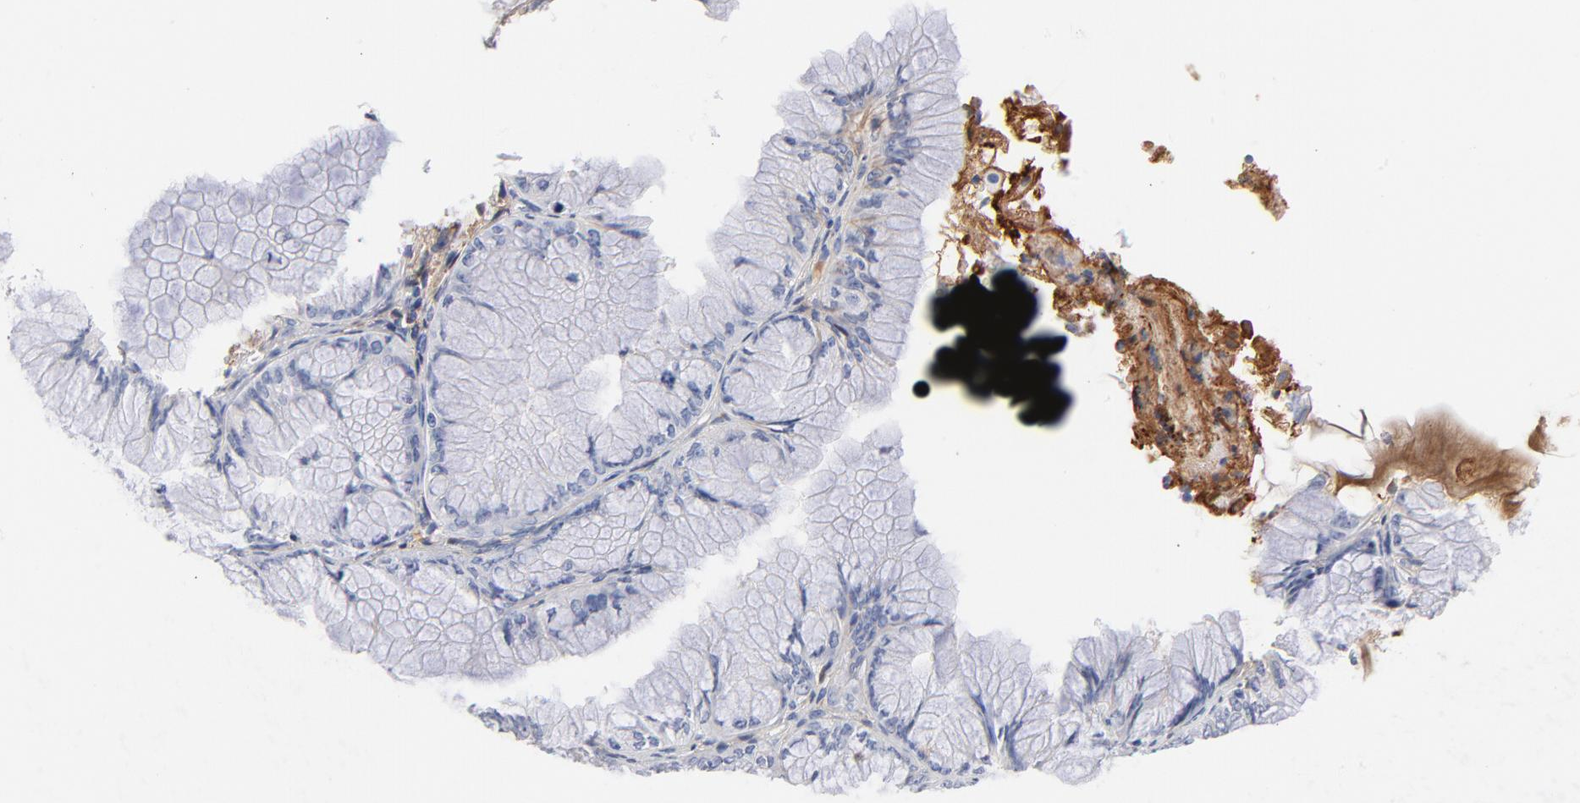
{"staining": {"intensity": "negative", "quantity": "none", "location": "none"}, "tissue": "ovarian cancer", "cell_type": "Tumor cells", "image_type": "cancer", "snomed": [{"axis": "morphology", "description": "Cystadenocarcinoma, mucinous, NOS"}, {"axis": "topography", "description": "Ovary"}], "caption": "Immunohistochemical staining of ovarian cancer (mucinous cystadenocarcinoma) reveals no significant positivity in tumor cells.", "gene": "C3", "patient": {"sex": "female", "age": 63}}